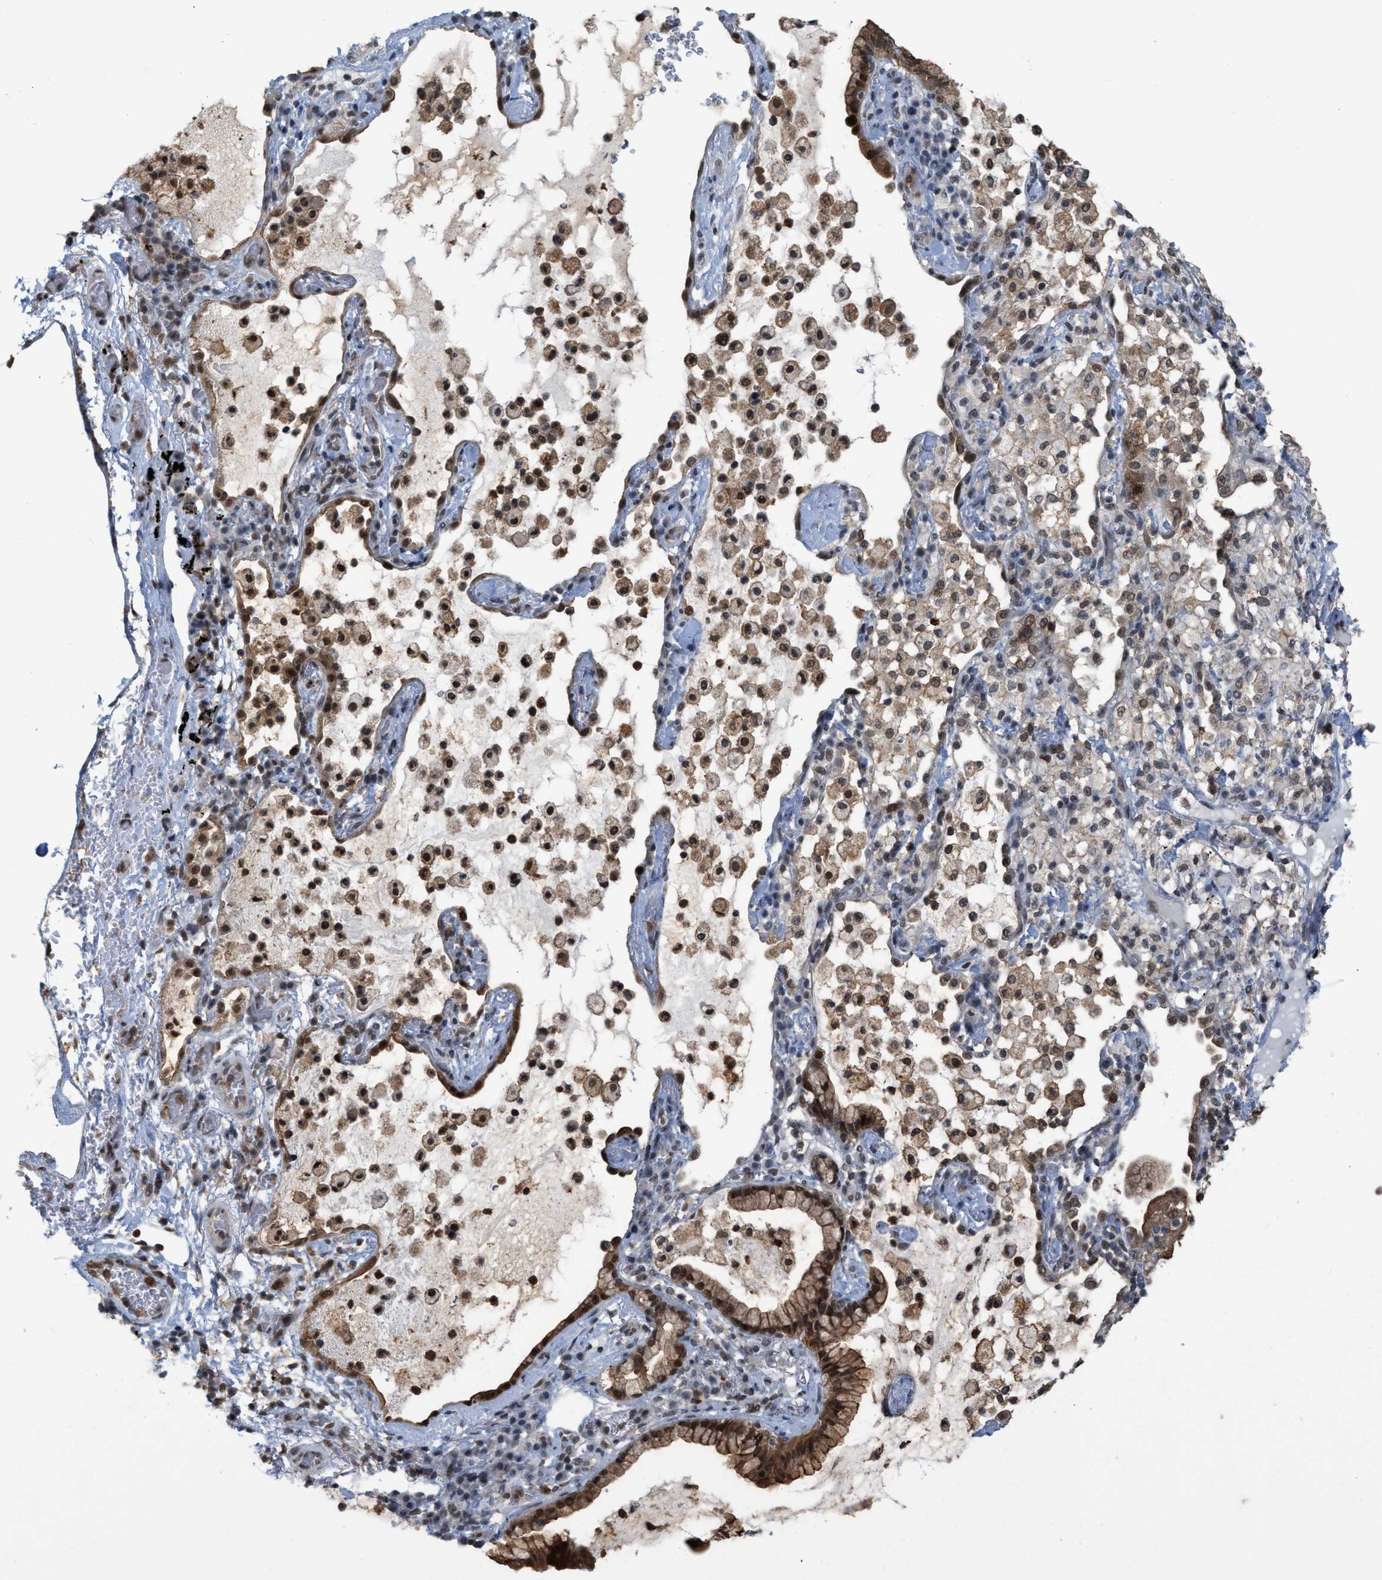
{"staining": {"intensity": "strong", "quantity": ">75%", "location": "cytoplasmic/membranous,nuclear"}, "tissue": "lung cancer", "cell_type": "Tumor cells", "image_type": "cancer", "snomed": [{"axis": "morphology", "description": "Adenocarcinoma, NOS"}, {"axis": "topography", "description": "Lung"}], "caption": "Adenocarcinoma (lung) tissue reveals strong cytoplasmic/membranous and nuclear positivity in approximately >75% of tumor cells, visualized by immunohistochemistry.", "gene": "BAIAP2L1", "patient": {"sex": "female", "age": 70}}